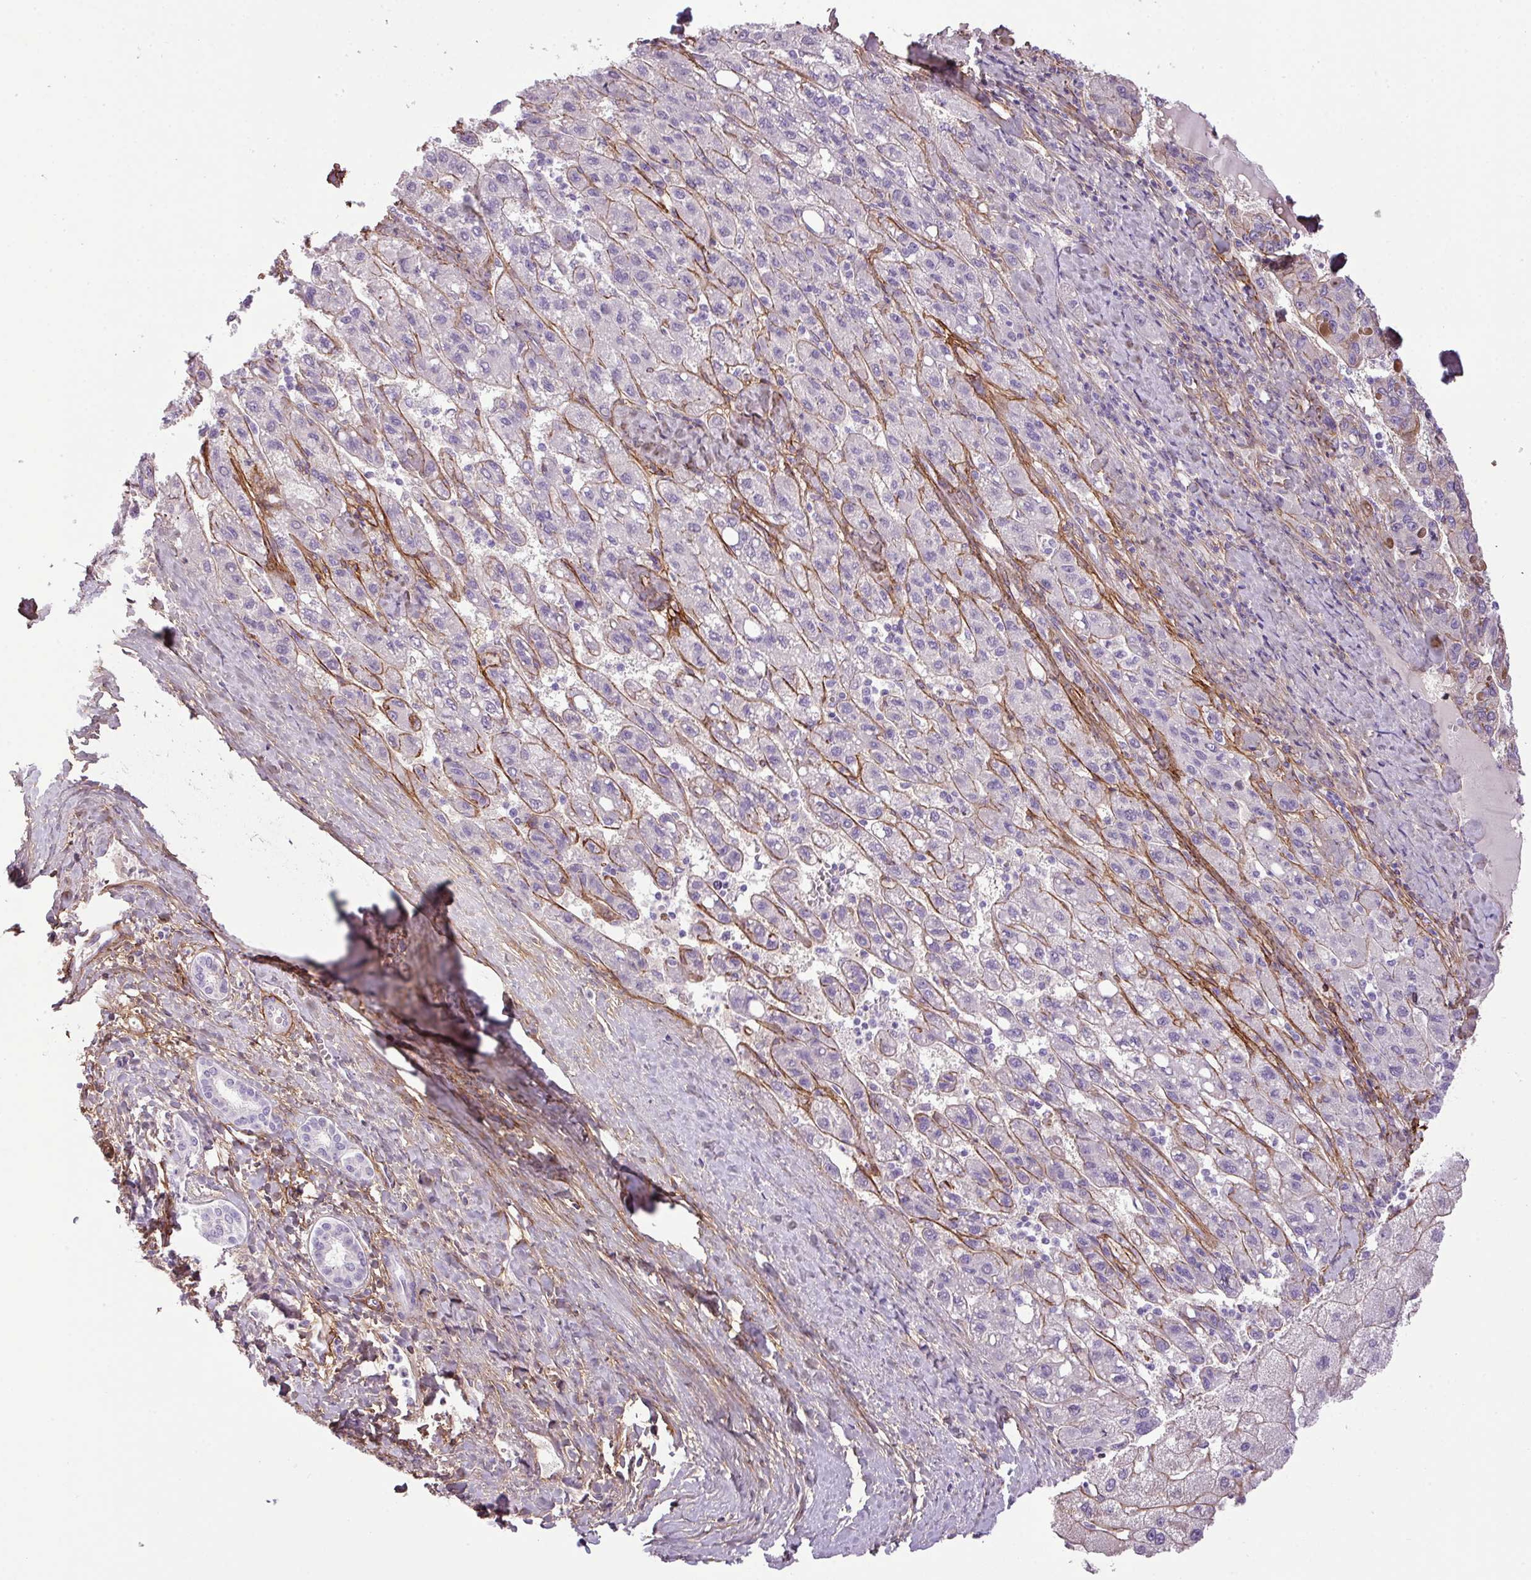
{"staining": {"intensity": "negative", "quantity": "none", "location": "none"}, "tissue": "liver cancer", "cell_type": "Tumor cells", "image_type": "cancer", "snomed": [{"axis": "morphology", "description": "Carcinoma, Hepatocellular, NOS"}, {"axis": "topography", "description": "Liver"}], "caption": "Immunohistochemistry histopathology image of neoplastic tissue: hepatocellular carcinoma (liver) stained with DAB shows no significant protein expression in tumor cells.", "gene": "PARD6G", "patient": {"sex": "female", "age": 82}}